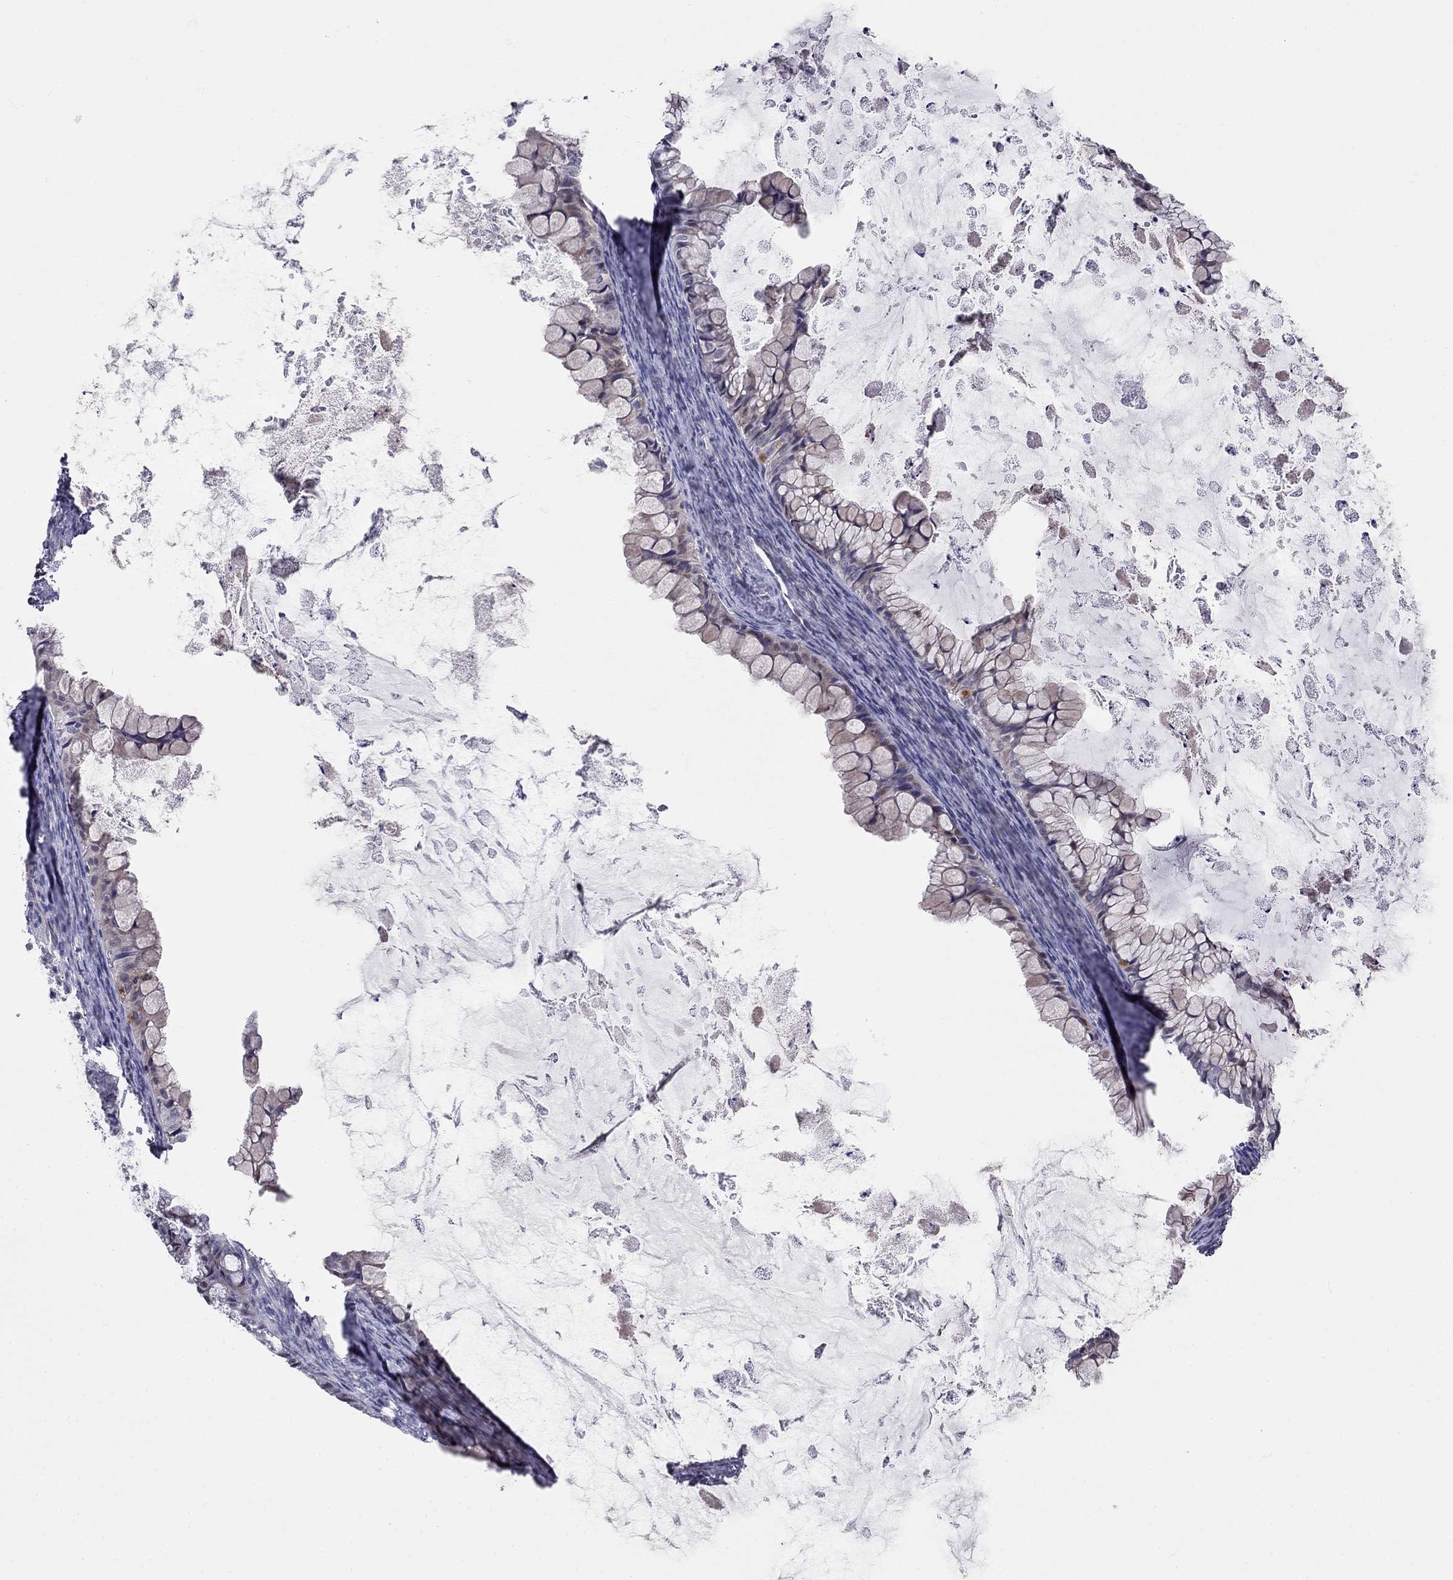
{"staining": {"intensity": "negative", "quantity": "none", "location": "none"}, "tissue": "ovarian cancer", "cell_type": "Tumor cells", "image_type": "cancer", "snomed": [{"axis": "morphology", "description": "Cystadenocarcinoma, mucinous, NOS"}, {"axis": "topography", "description": "Ovary"}], "caption": "There is no significant positivity in tumor cells of ovarian mucinous cystadenocarcinoma.", "gene": "LRRC39", "patient": {"sex": "female", "age": 35}}